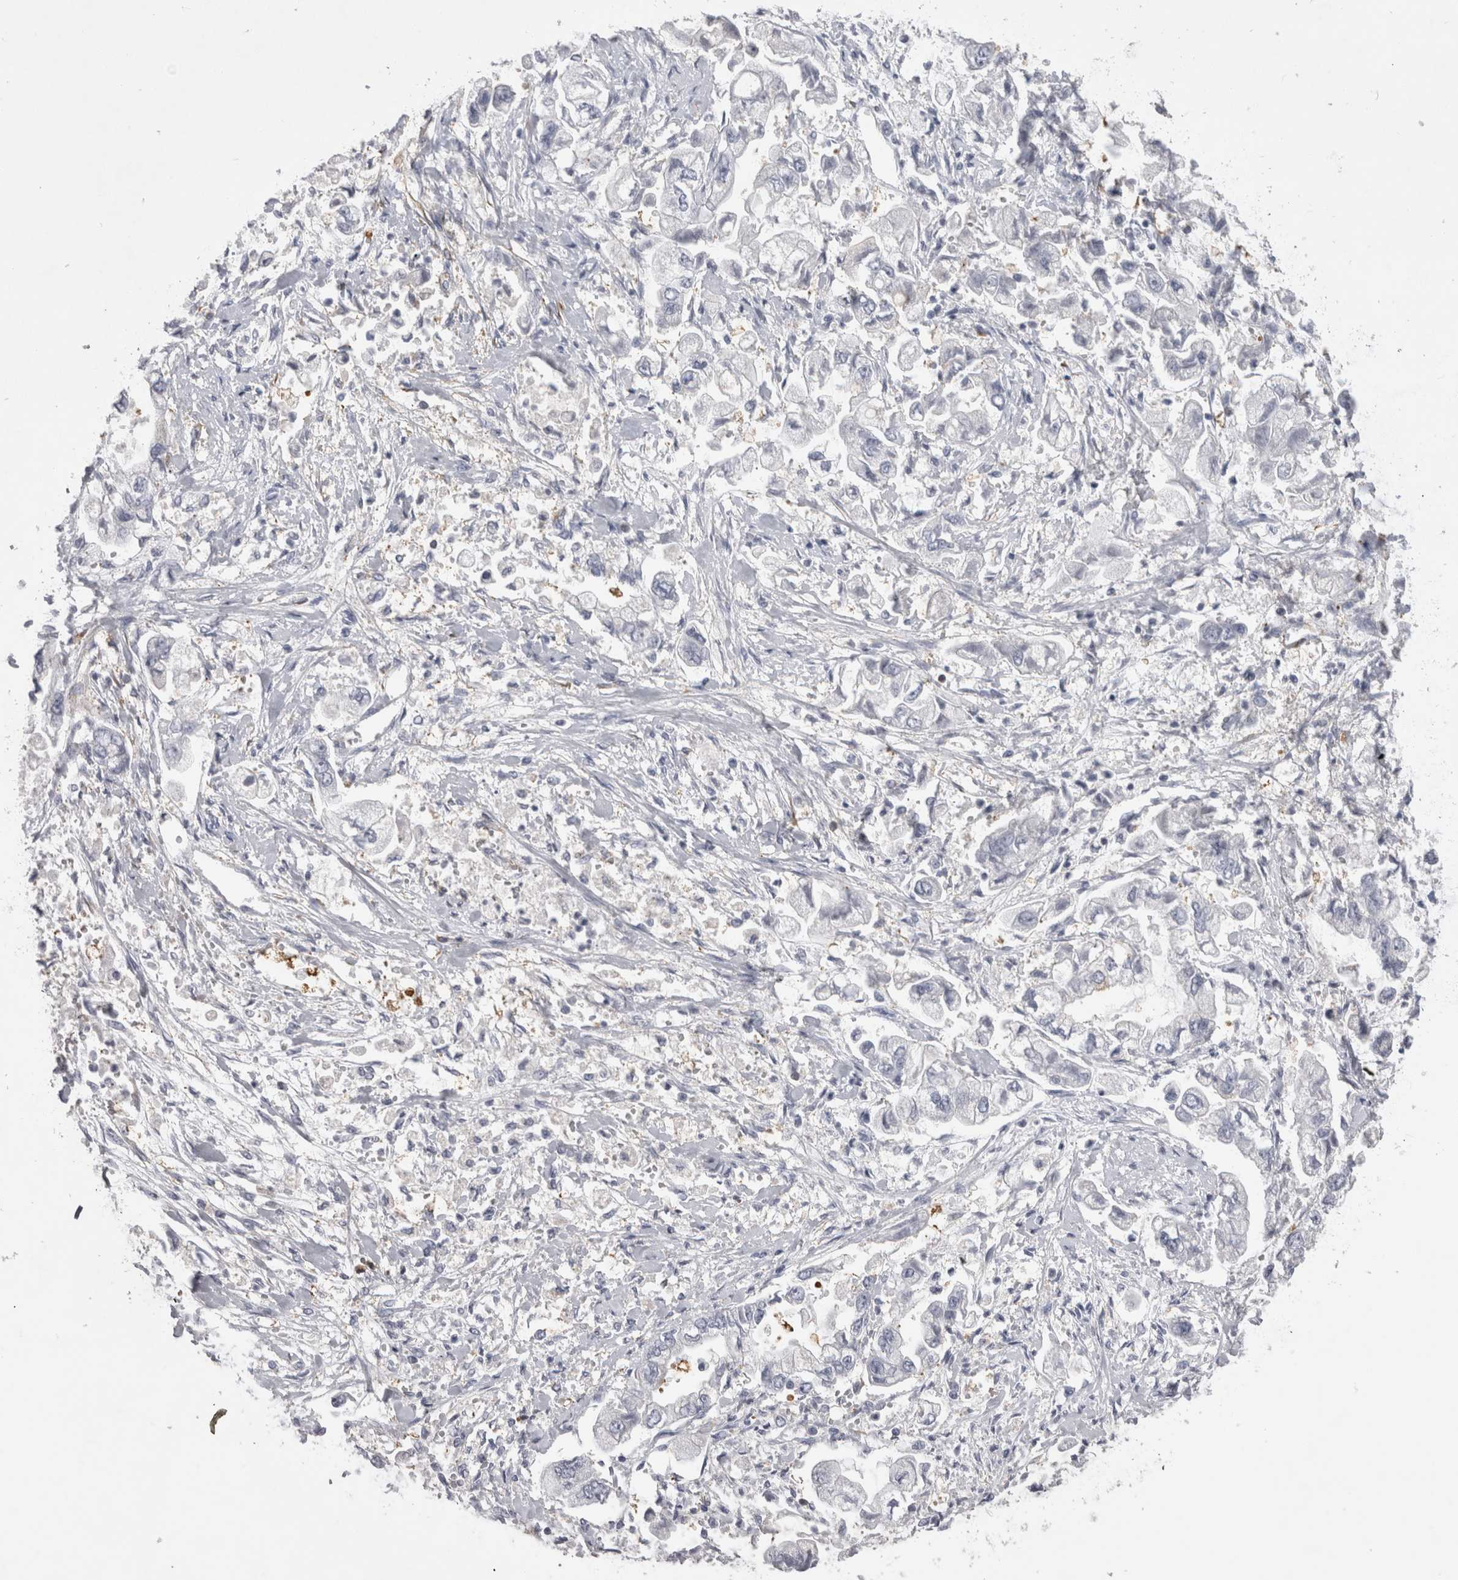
{"staining": {"intensity": "negative", "quantity": "none", "location": "none"}, "tissue": "stomach cancer", "cell_type": "Tumor cells", "image_type": "cancer", "snomed": [{"axis": "morphology", "description": "Normal tissue, NOS"}, {"axis": "morphology", "description": "Adenocarcinoma, NOS"}, {"axis": "topography", "description": "Stomach"}], "caption": "Image shows no significant protein expression in tumor cells of stomach cancer.", "gene": "ATXN3", "patient": {"sex": "male", "age": 62}}